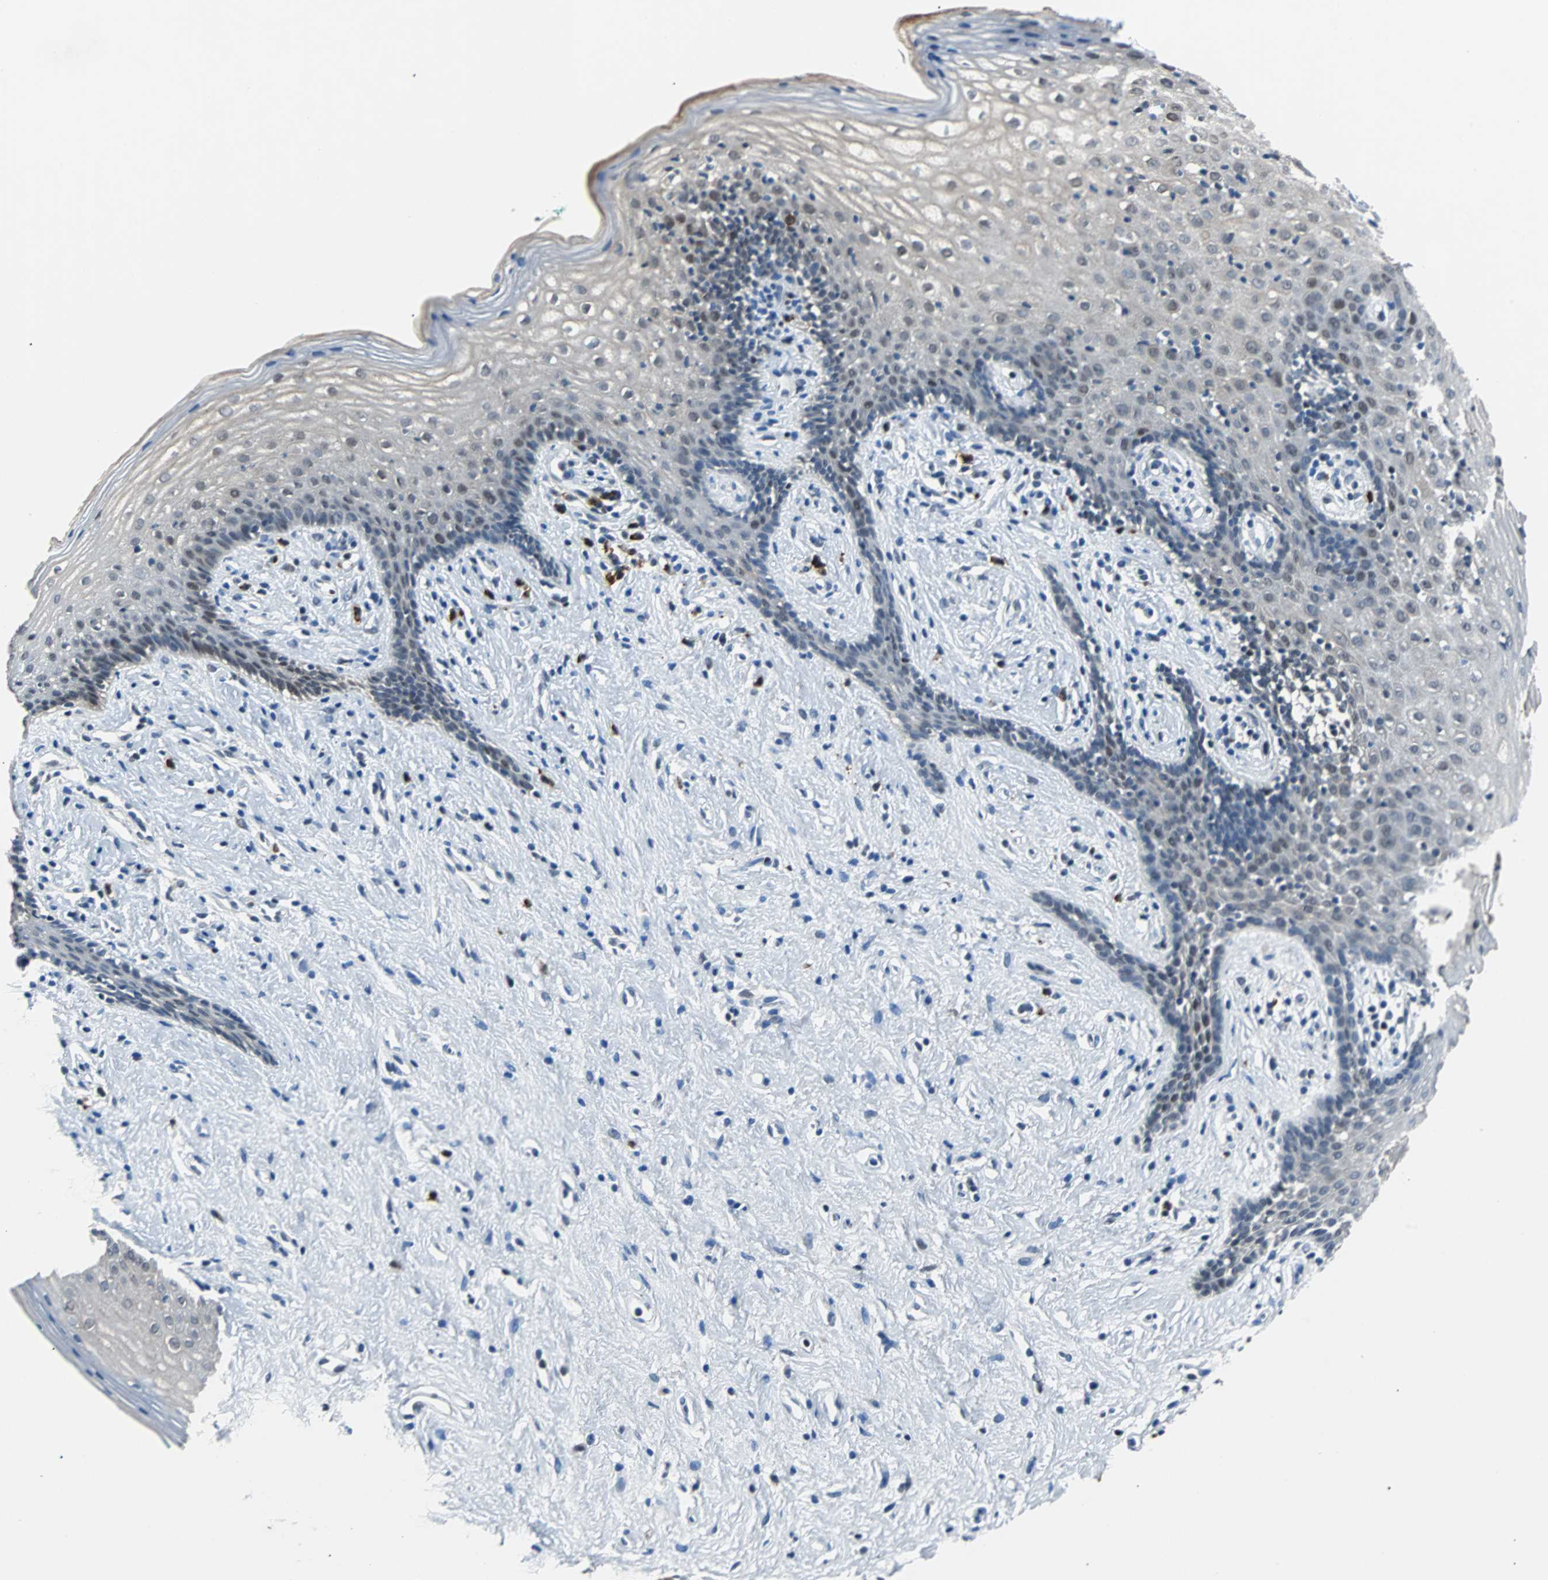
{"staining": {"intensity": "weak", "quantity": "<25%", "location": "nuclear"}, "tissue": "vagina", "cell_type": "Squamous epithelial cells", "image_type": "normal", "snomed": [{"axis": "morphology", "description": "Normal tissue, NOS"}, {"axis": "topography", "description": "Vagina"}], "caption": "Immunohistochemistry (IHC) micrograph of benign vagina stained for a protein (brown), which reveals no staining in squamous epithelial cells.", "gene": "USP28", "patient": {"sex": "female", "age": 44}}